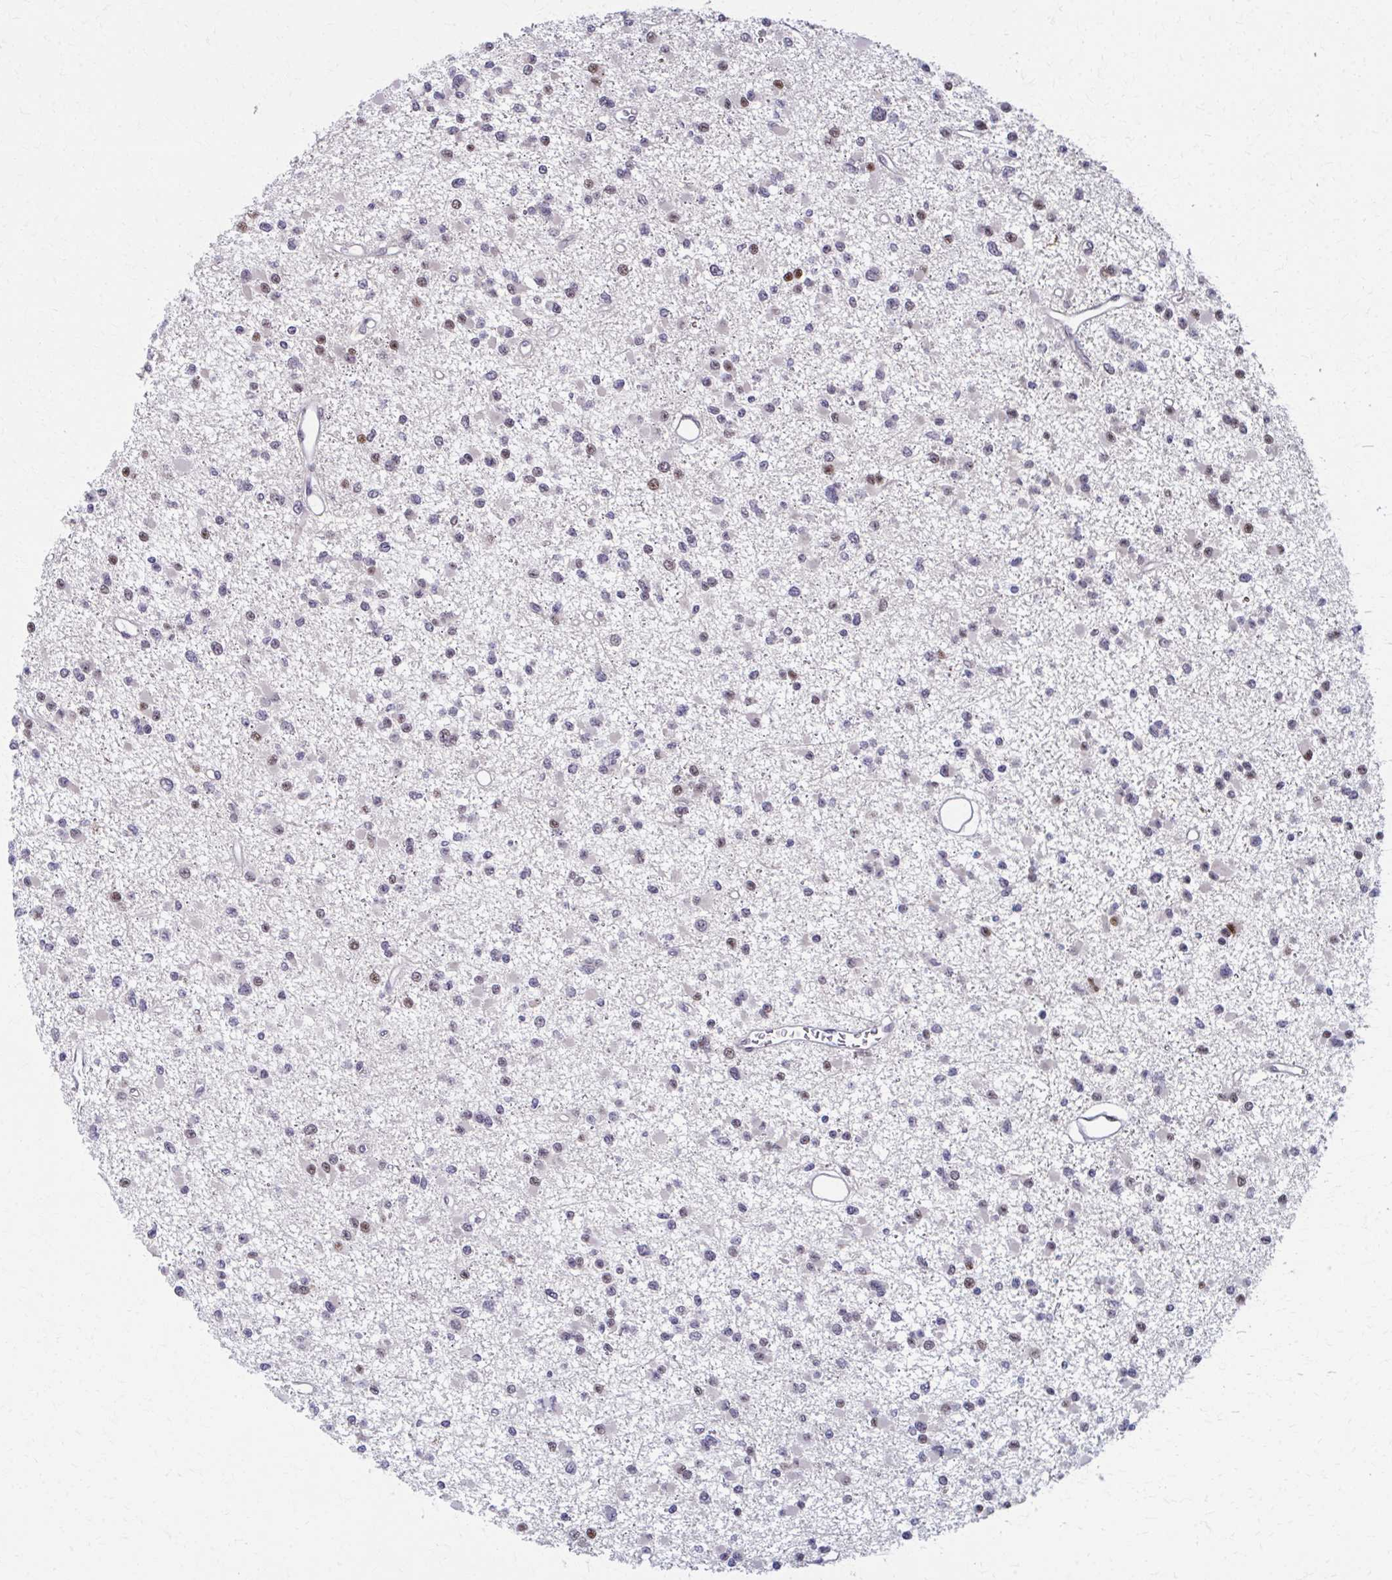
{"staining": {"intensity": "weak", "quantity": "25%-75%", "location": "nuclear"}, "tissue": "glioma", "cell_type": "Tumor cells", "image_type": "cancer", "snomed": [{"axis": "morphology", "description": "Glioma, malignant, Low grade"}, {"axis": "topography", "description": "Brain"}], "caption": "Glioma was stained to show a protein in brown. There is low levels of weak nuclear expression in about 25%-75% of tumor cells.", "gene": "SETBP1", "patient": {"sex": "female", "age": 22}}